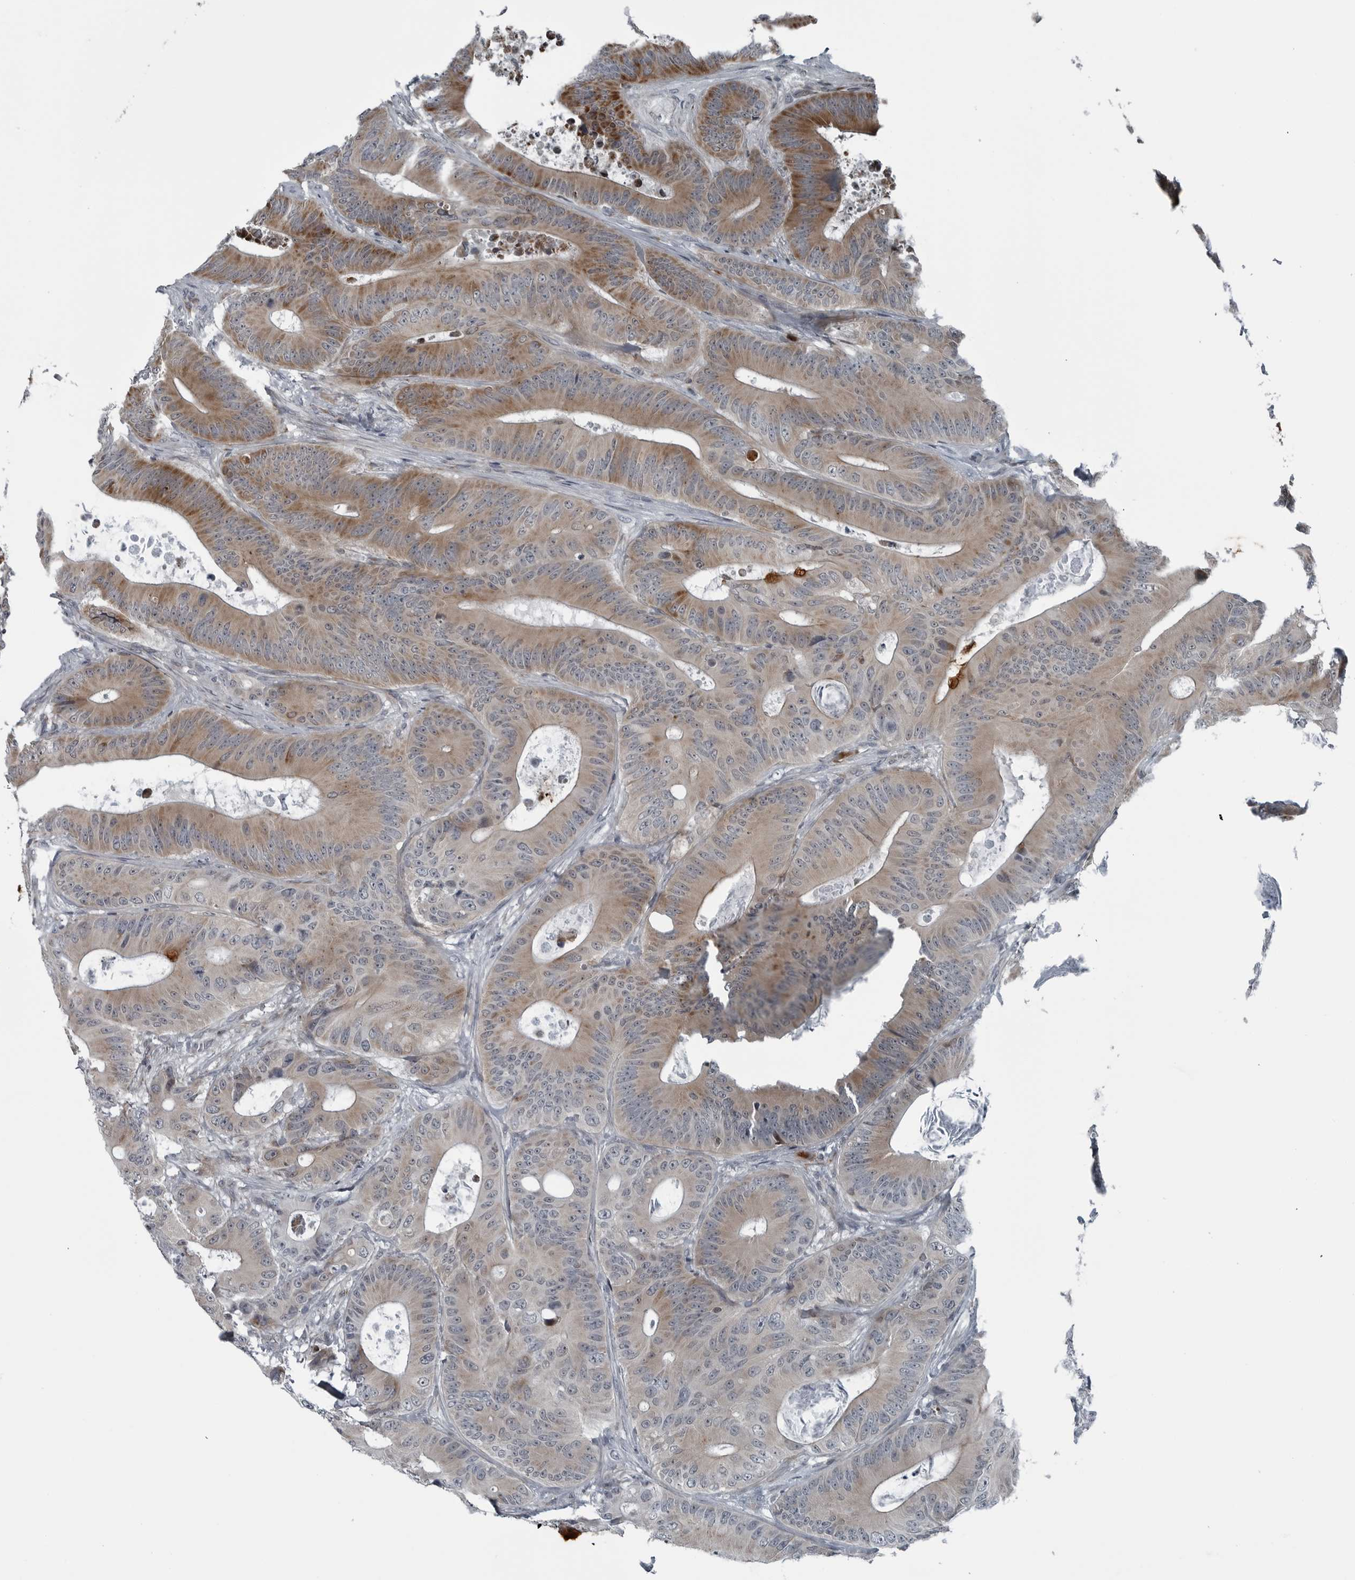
{"staining": {"intensity": "moderate", "quantity": ">75%", "location": "cytoplasmic/membranous"}, "tissue": "colorectal cancer", "cell_type": "Tumor cells", "image_type": "cancer", "snomed": [{"axis": "morphology", "description": "Adenocarcinoma, NOS"}, {"axis": "topography", "description": "Colon"}], "caption": "An image showing moderate cytoplasmic/membranous staining in about >75% of tumor cells in colorectal cancer, as visualized by brown immunohistochemical staining.", "gene": "GAK", "patient": {"sex": "male", "age": 83}}